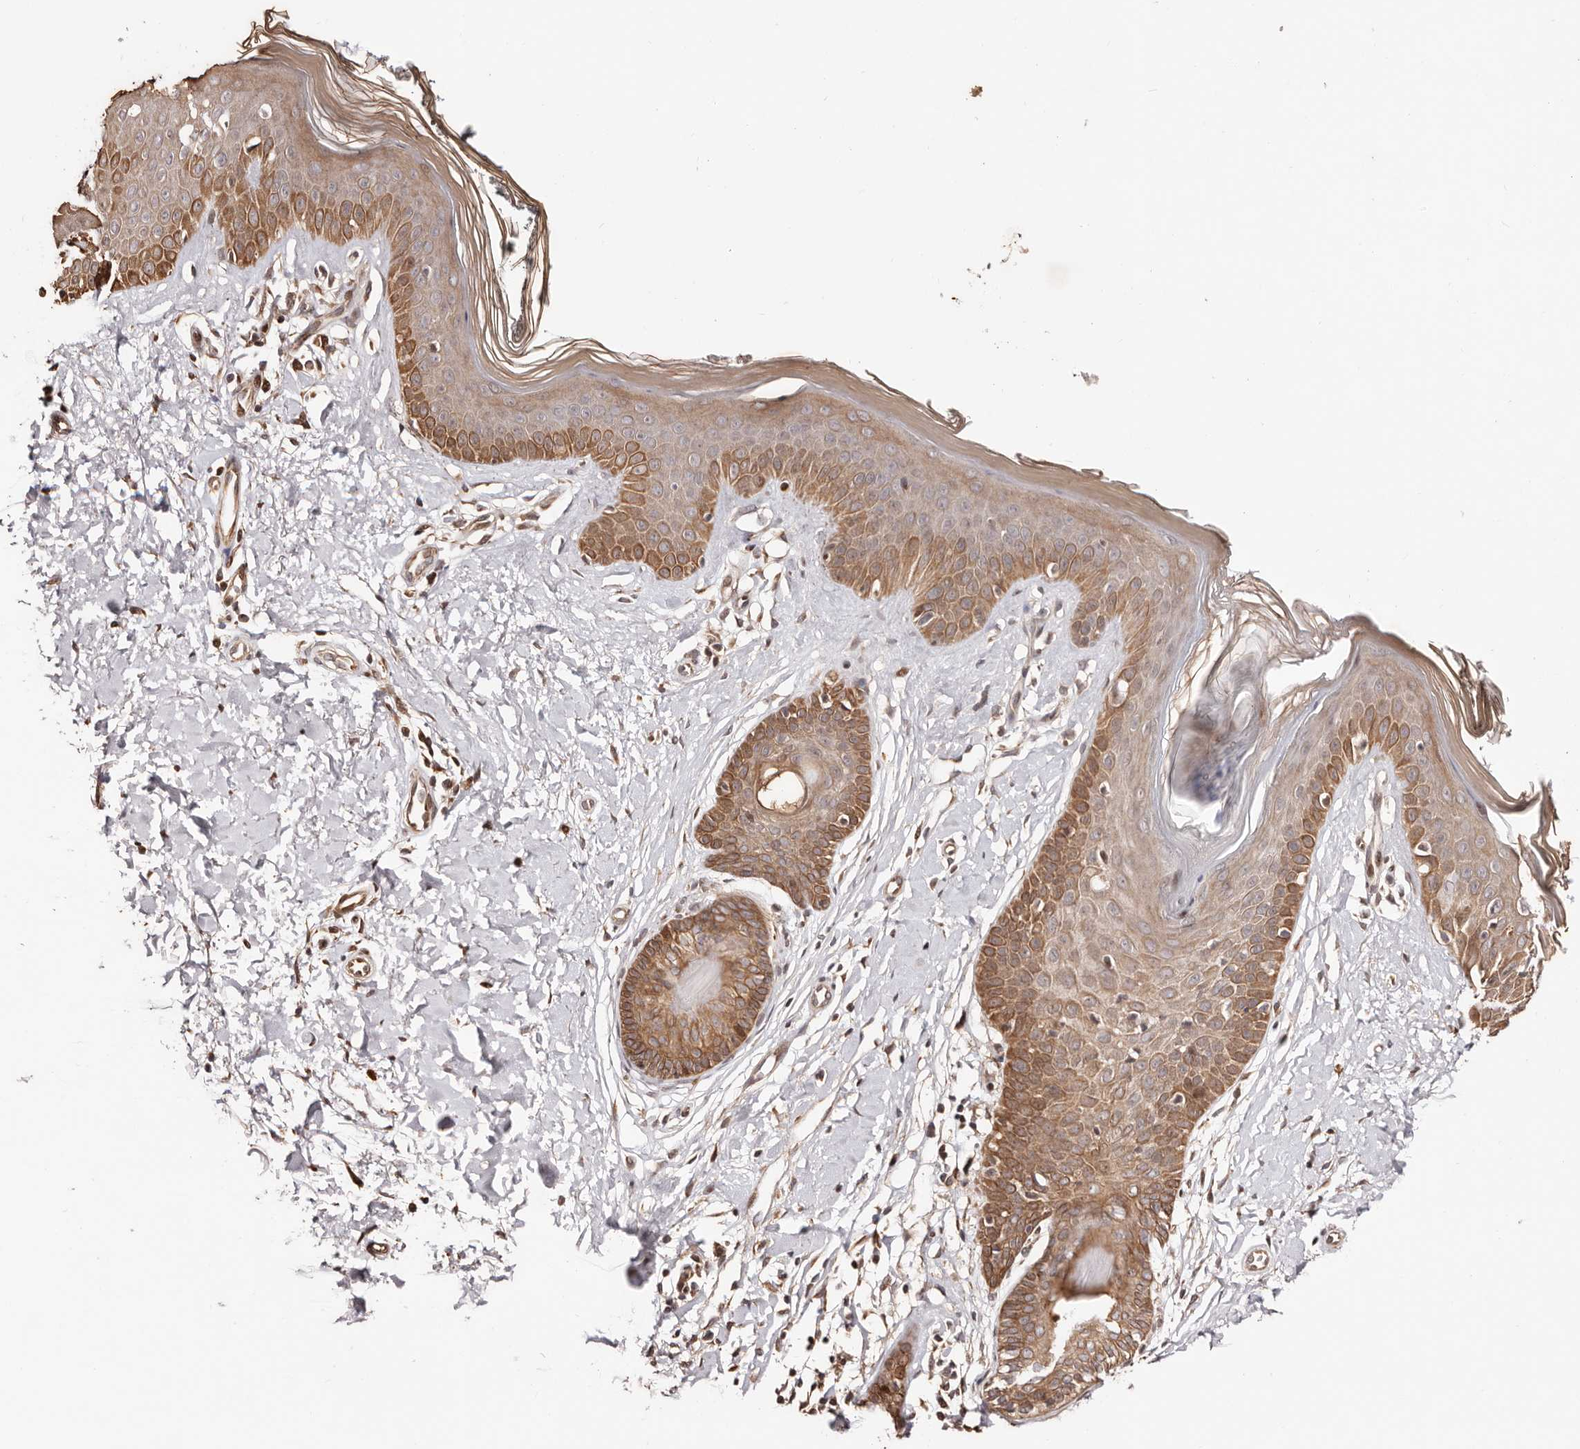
{"staining": {"intensity": "moderate", "quantity": ">75%", "location": "cytoplasmic/membranous"}, "tissue": "skin", "cell_type": "Fibroblasts", "image_type": "normal", "snomed": [{"axis": "morphology", "description": "Normal tissue, NOS"}, {"axis": "topography", "description": "Skin"}], "caption": "A brown stain labels moderate cytoplasmic/membranous expression of a protein in fibroblasts of benign human skin.", "gene": "HIVEP3", "patient": {"sex": "female", "age": 64}}